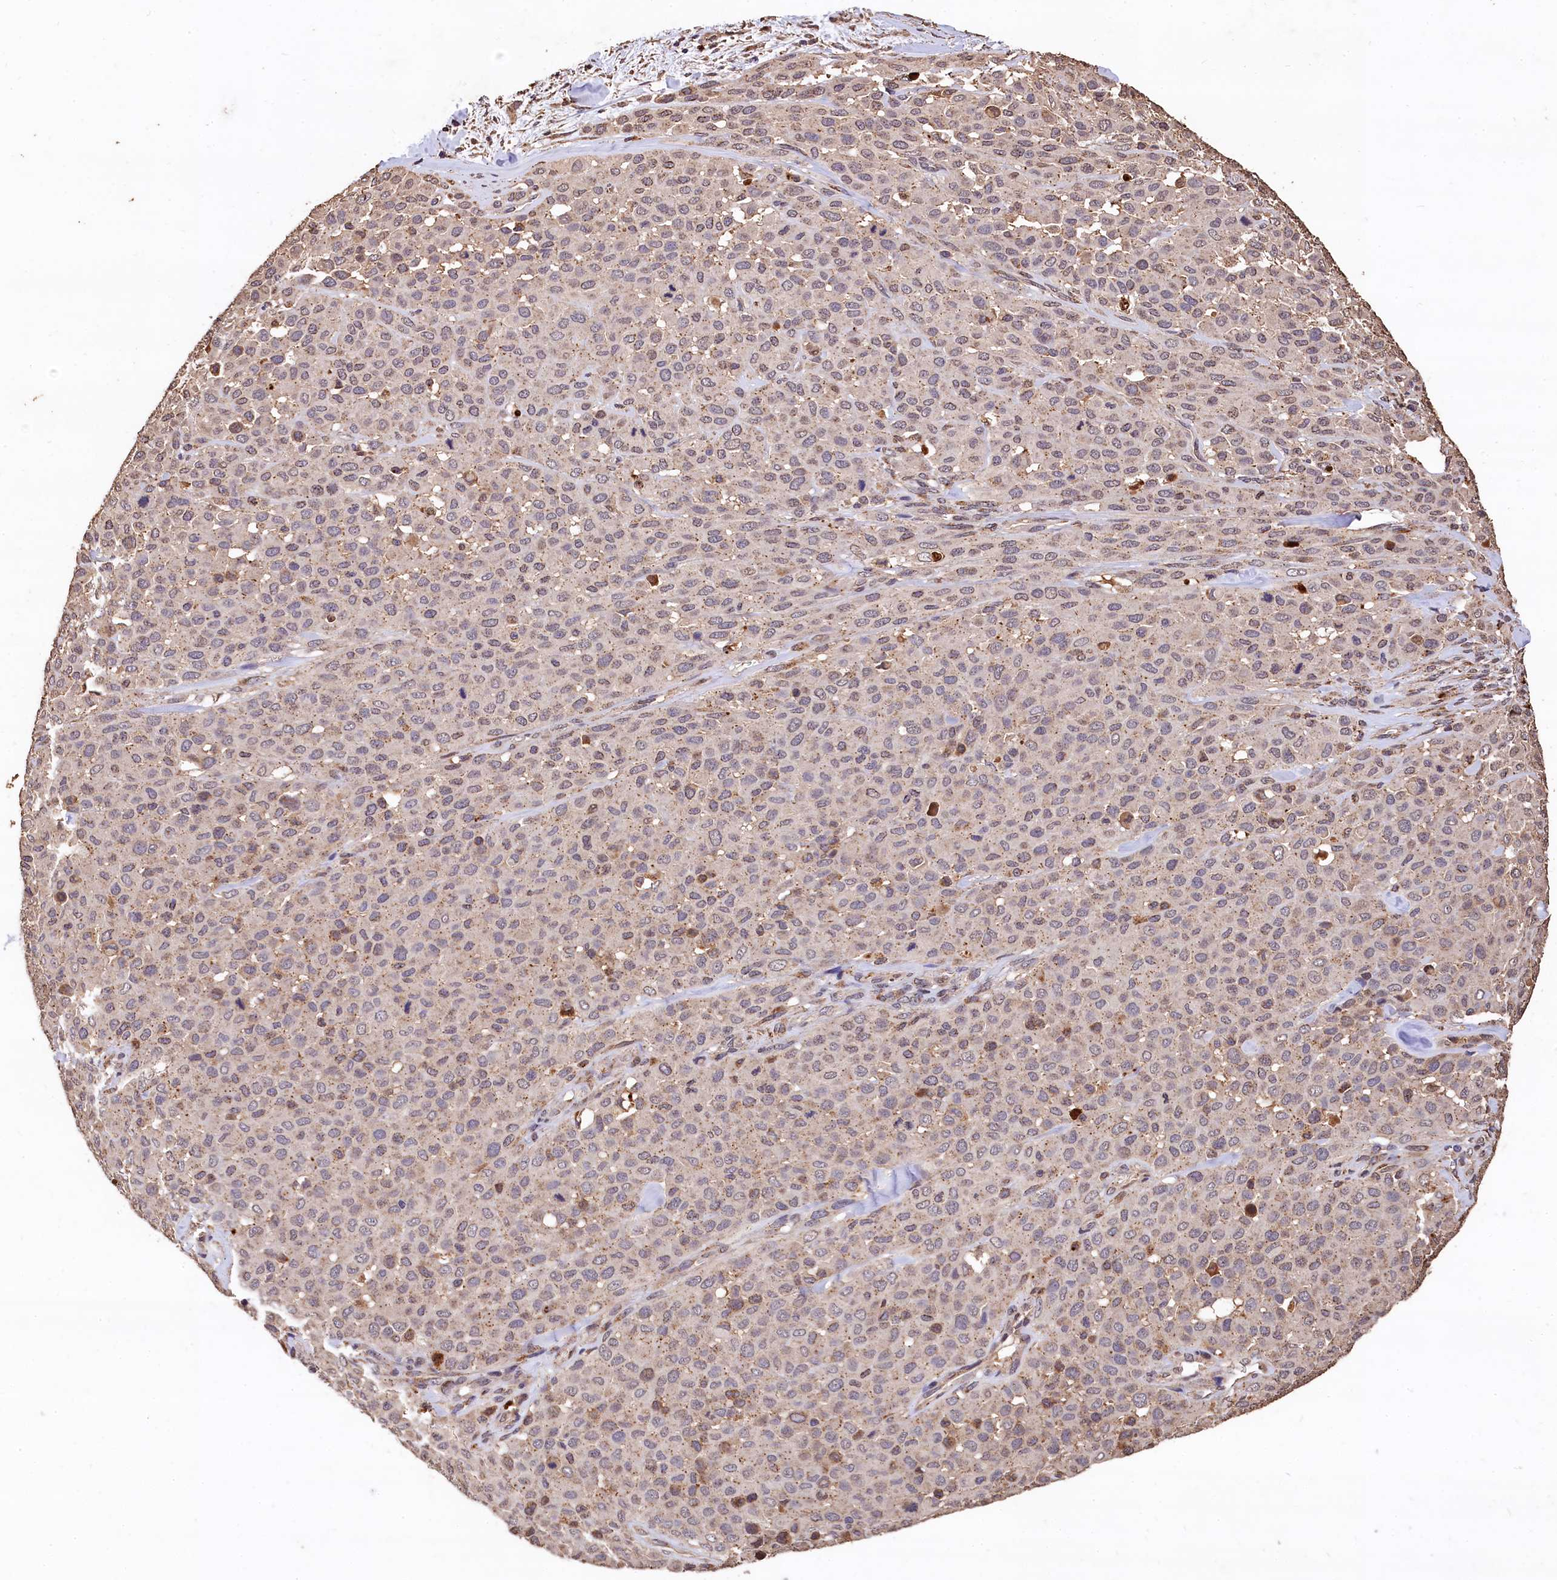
{"staining": {"intensity": "weak", "quantity": "25%-75%", "location": "cytoplasmic/membranous"}, "tissue": "melanoma", "cell_type": "Tumor cells", "image_type": "cancer", "snomed": [{"axis": "morphology", "description": "Malignant melanoma, Metastatic site"}, {"axis": "topography", "description": "Skin"}], "caption": "Immunohistochemical staining of malignant melanoma (metastatic site) demonstrates weak cytoplasmic/membranous protein positivity in about 25%-75% of tumor cells.", "gene": "LSM4", "patient": {"sex": "female", "age": 81}}